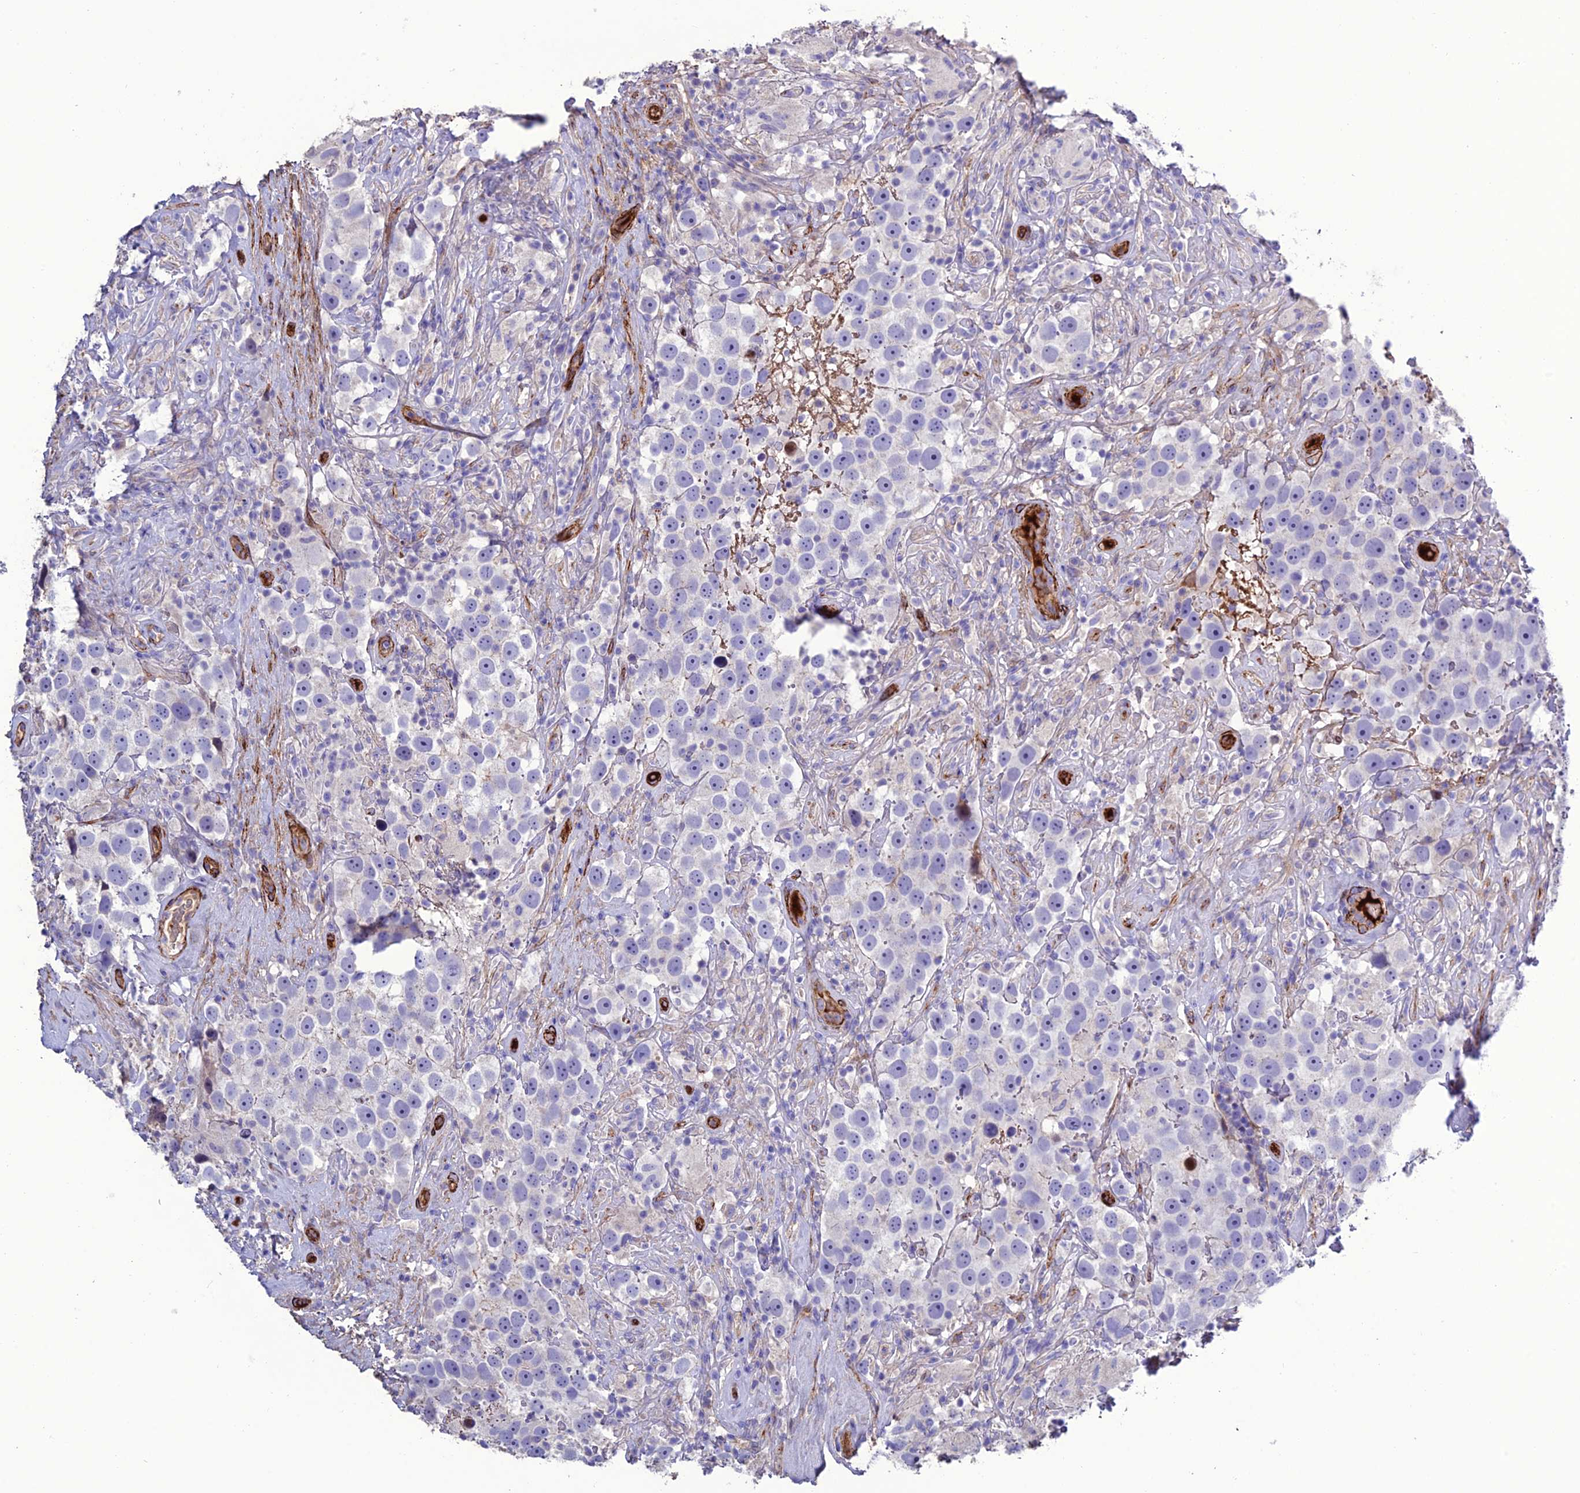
{"staining": {"intensity": "negative", "quantity": "none", "location": "none"}, "tissue": "testis cancer", "cell_type": "Tumor cells", "image_type": "cancer", "snomed": [{"axis": "morphology", "description": "Seminoma, NOS"}, {"axis": "topography", "description": "Testis"}], "caption": "The IHC image has no significant positivity in tumor cells of testis cancer tissue. Brightfield microscopy of immunohistochemistry stained with DAB (brown) and hematoxylin (blue), captured at high magnification.", "gene": "REX1BD", "patient": {"sex": "male", "age": 49}}